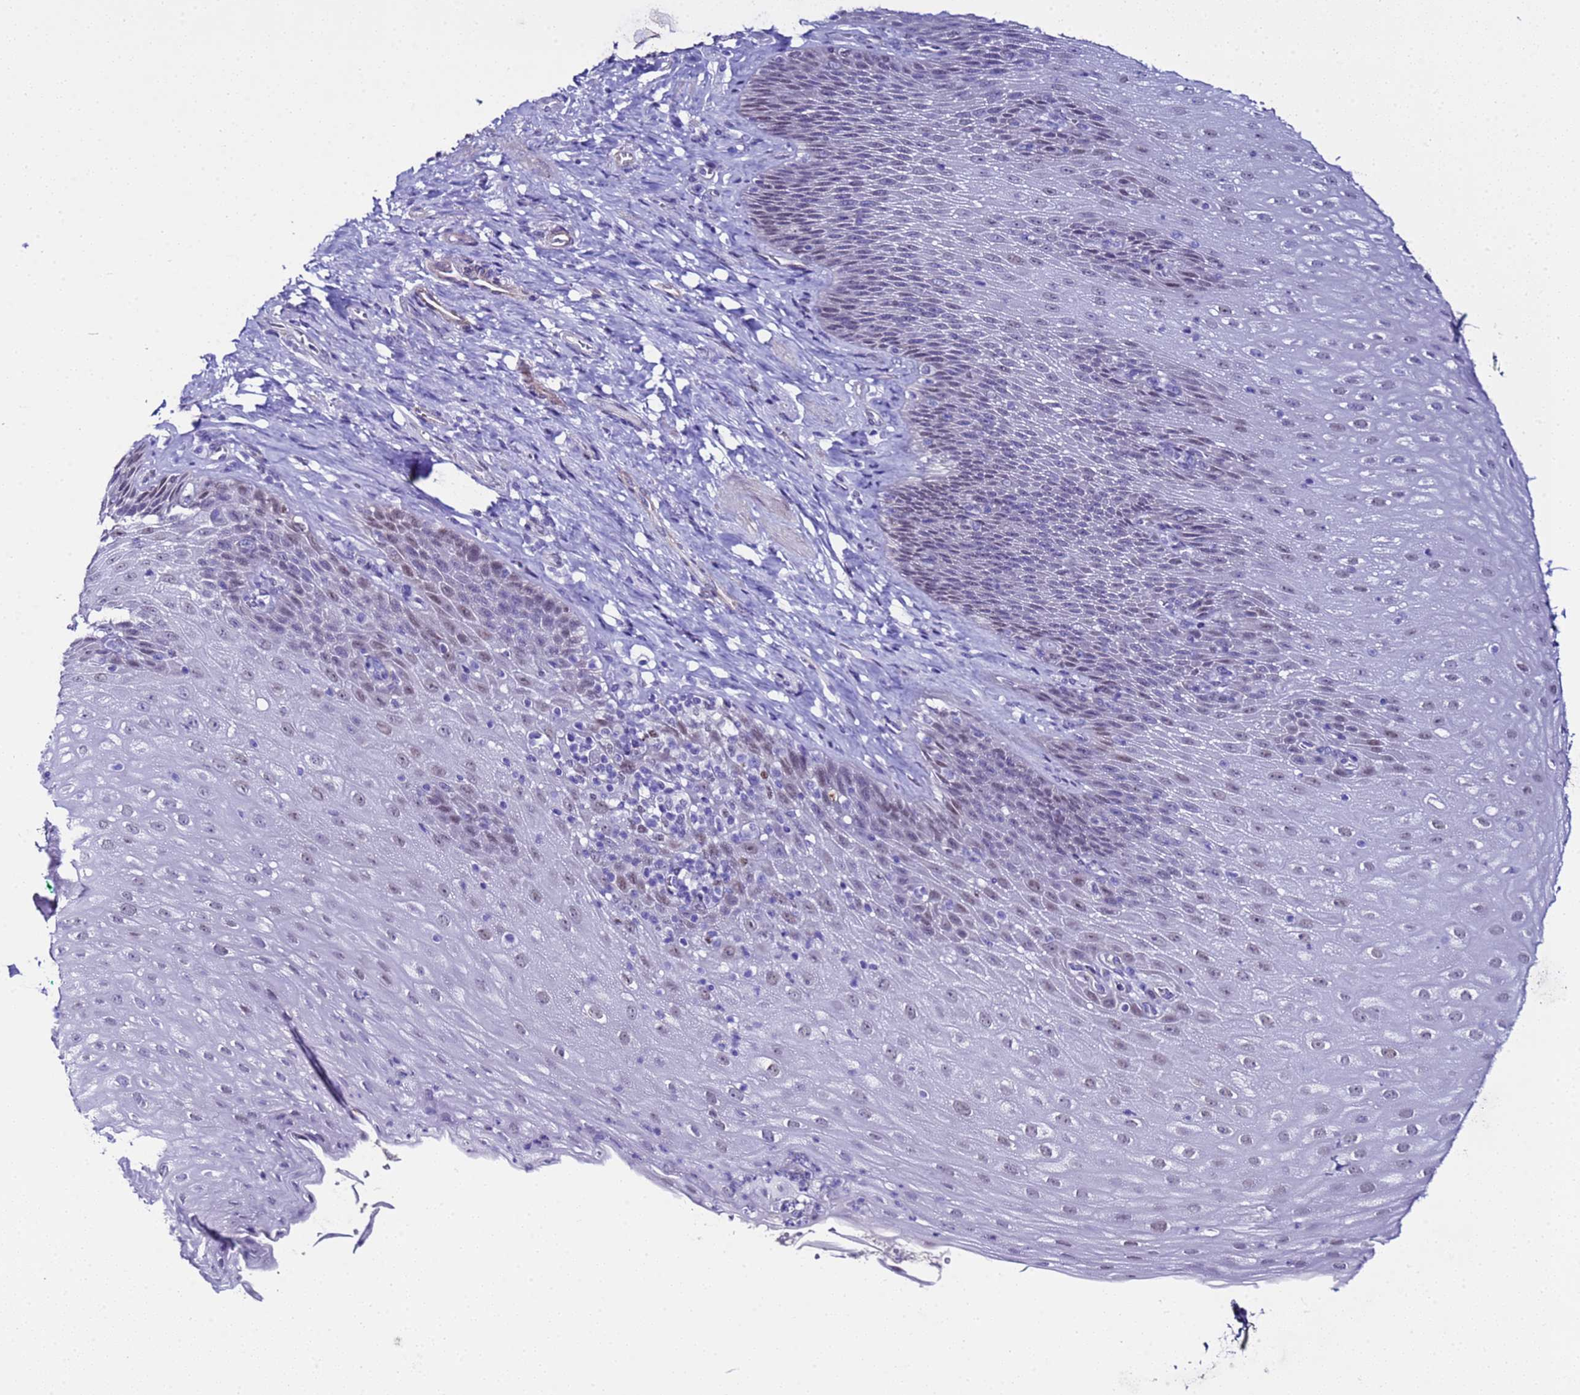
{"staining": {"intensity": "moderate", "quantity": "<25%", "location": "nuclear"}, "tissue": "esophagus", "cell_type": "Squamous epithelial cells", "image_type": "normal", "snomed": [{"axis": "morphology", "description": "Normal tissue, NOS"}, {"axis": "topography", "description": "Esophagus"}], "caption": "Brown immunohistochemical staining in normal human esophagus reveals moderate nuclear positivity in about <25% of squamous epithelial cells. The staining was performed using DAB (3,3'-diaminobenzidine) to visualize the protein expression in brown, while the nuclei were stained in blue with hematoxylin (Magnification: 20x).", "gene": "BCL7A", "patient": {"sex": "female", "age": 61}}